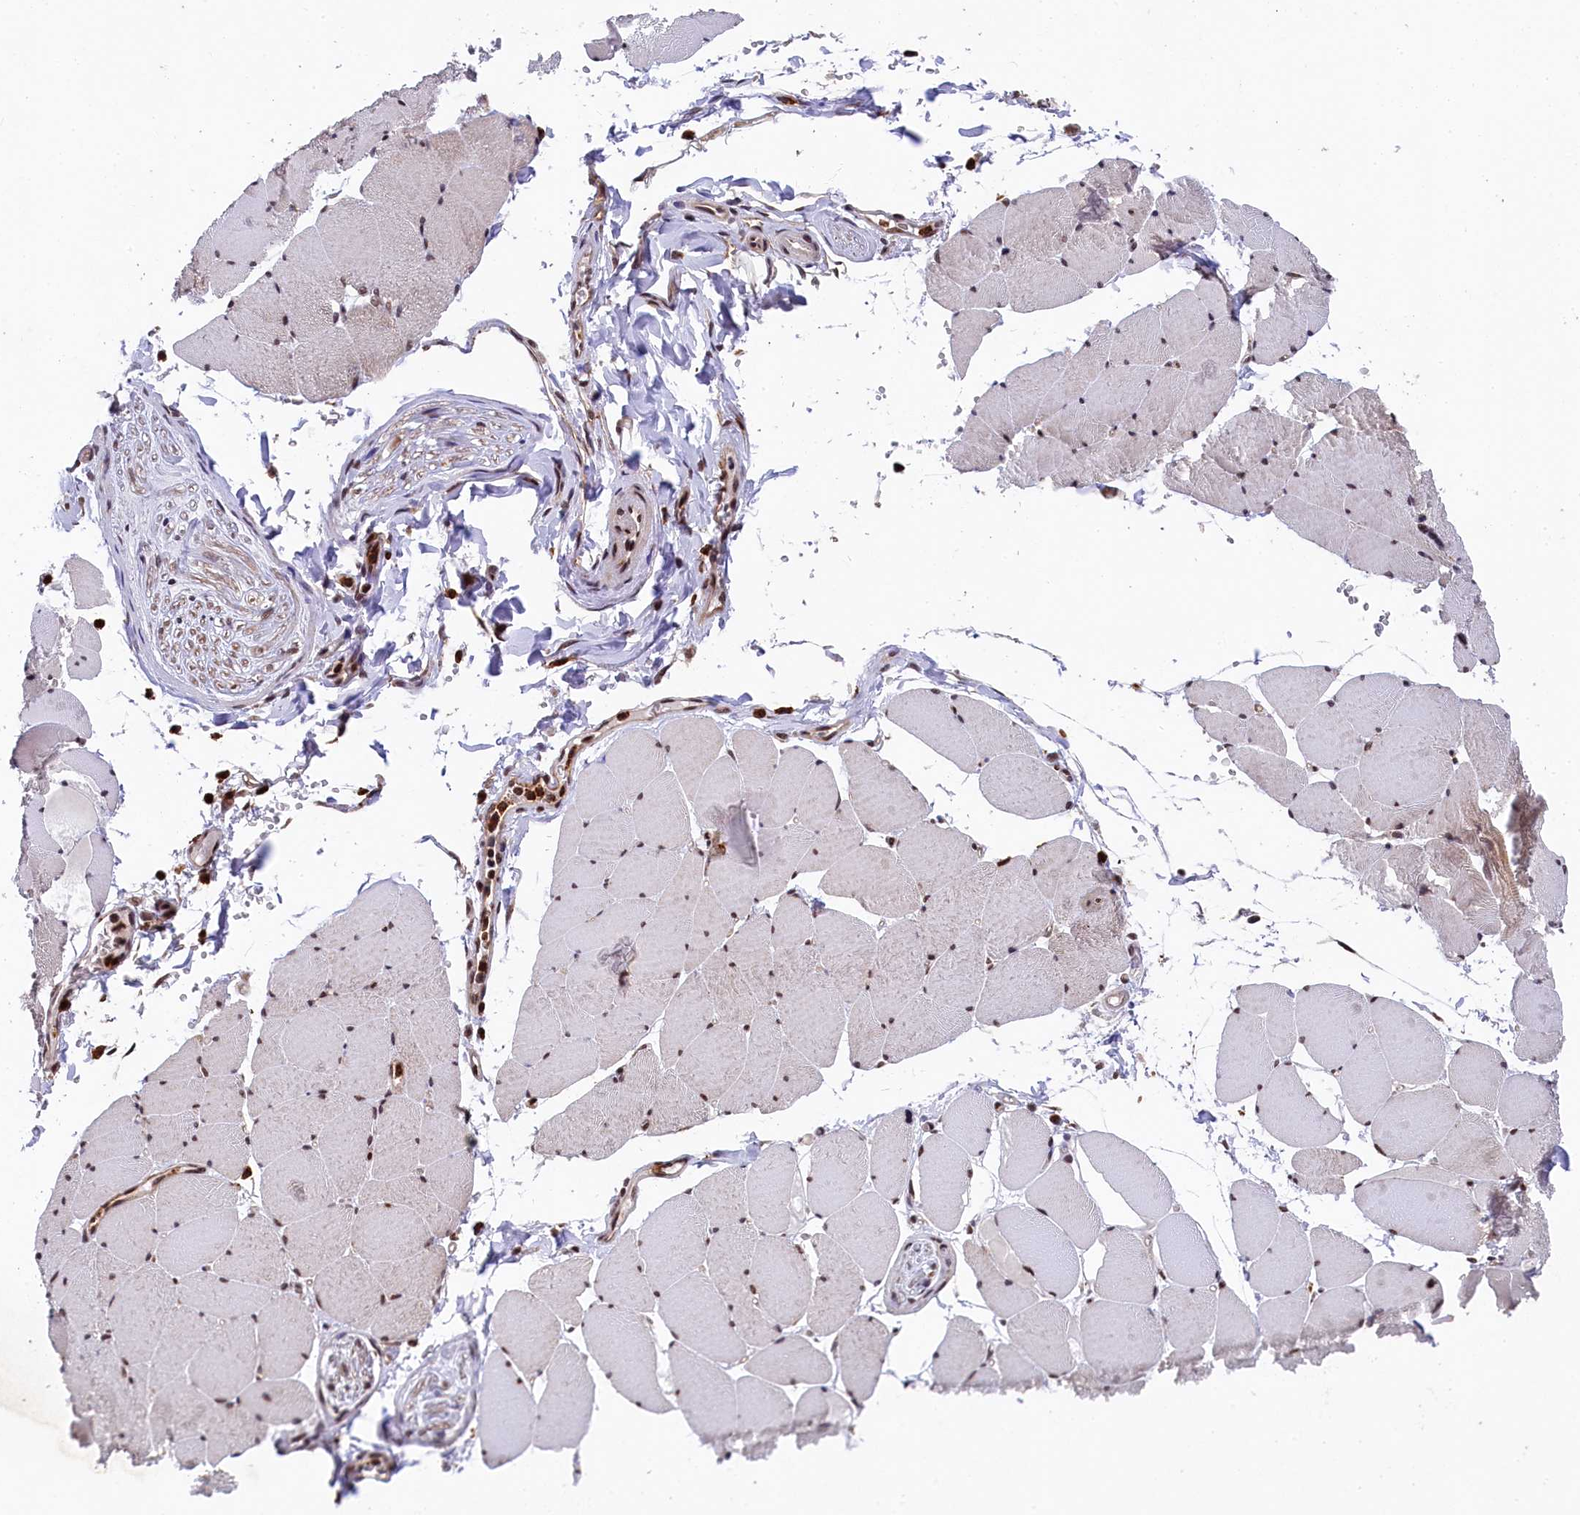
{"staining": {"intensity": "moderate", "quantity": "25%-75%", "location": "cytoplasmic/membranous,nuclear"}, "tissue": "skeletal muscle", "cell_type": "Myocytes", "image_type": "normal", "snomed": [{"axis": "morphology", "description": "Normal tissue, NOS"}, {"axis": "topography", "description": "Skeletal muscle"}, {"axis": "topography", "description": "Head-Neck"}], "caption": "Unremarkable skeletal muscle demonstrates moderate cytoplasmic/membranous,nuclear expression in approximately 25%-75% of myocytes, visualized by immunohistochemistry. The protein of interest is stained brown, and the nuclei are stained in blue (DAB (3,3'-diaminobenzidine) IHC with brightfield microscopy, high magnification).", "gene": "ADIG", "patient": {"sex": "male", "age": 66}}